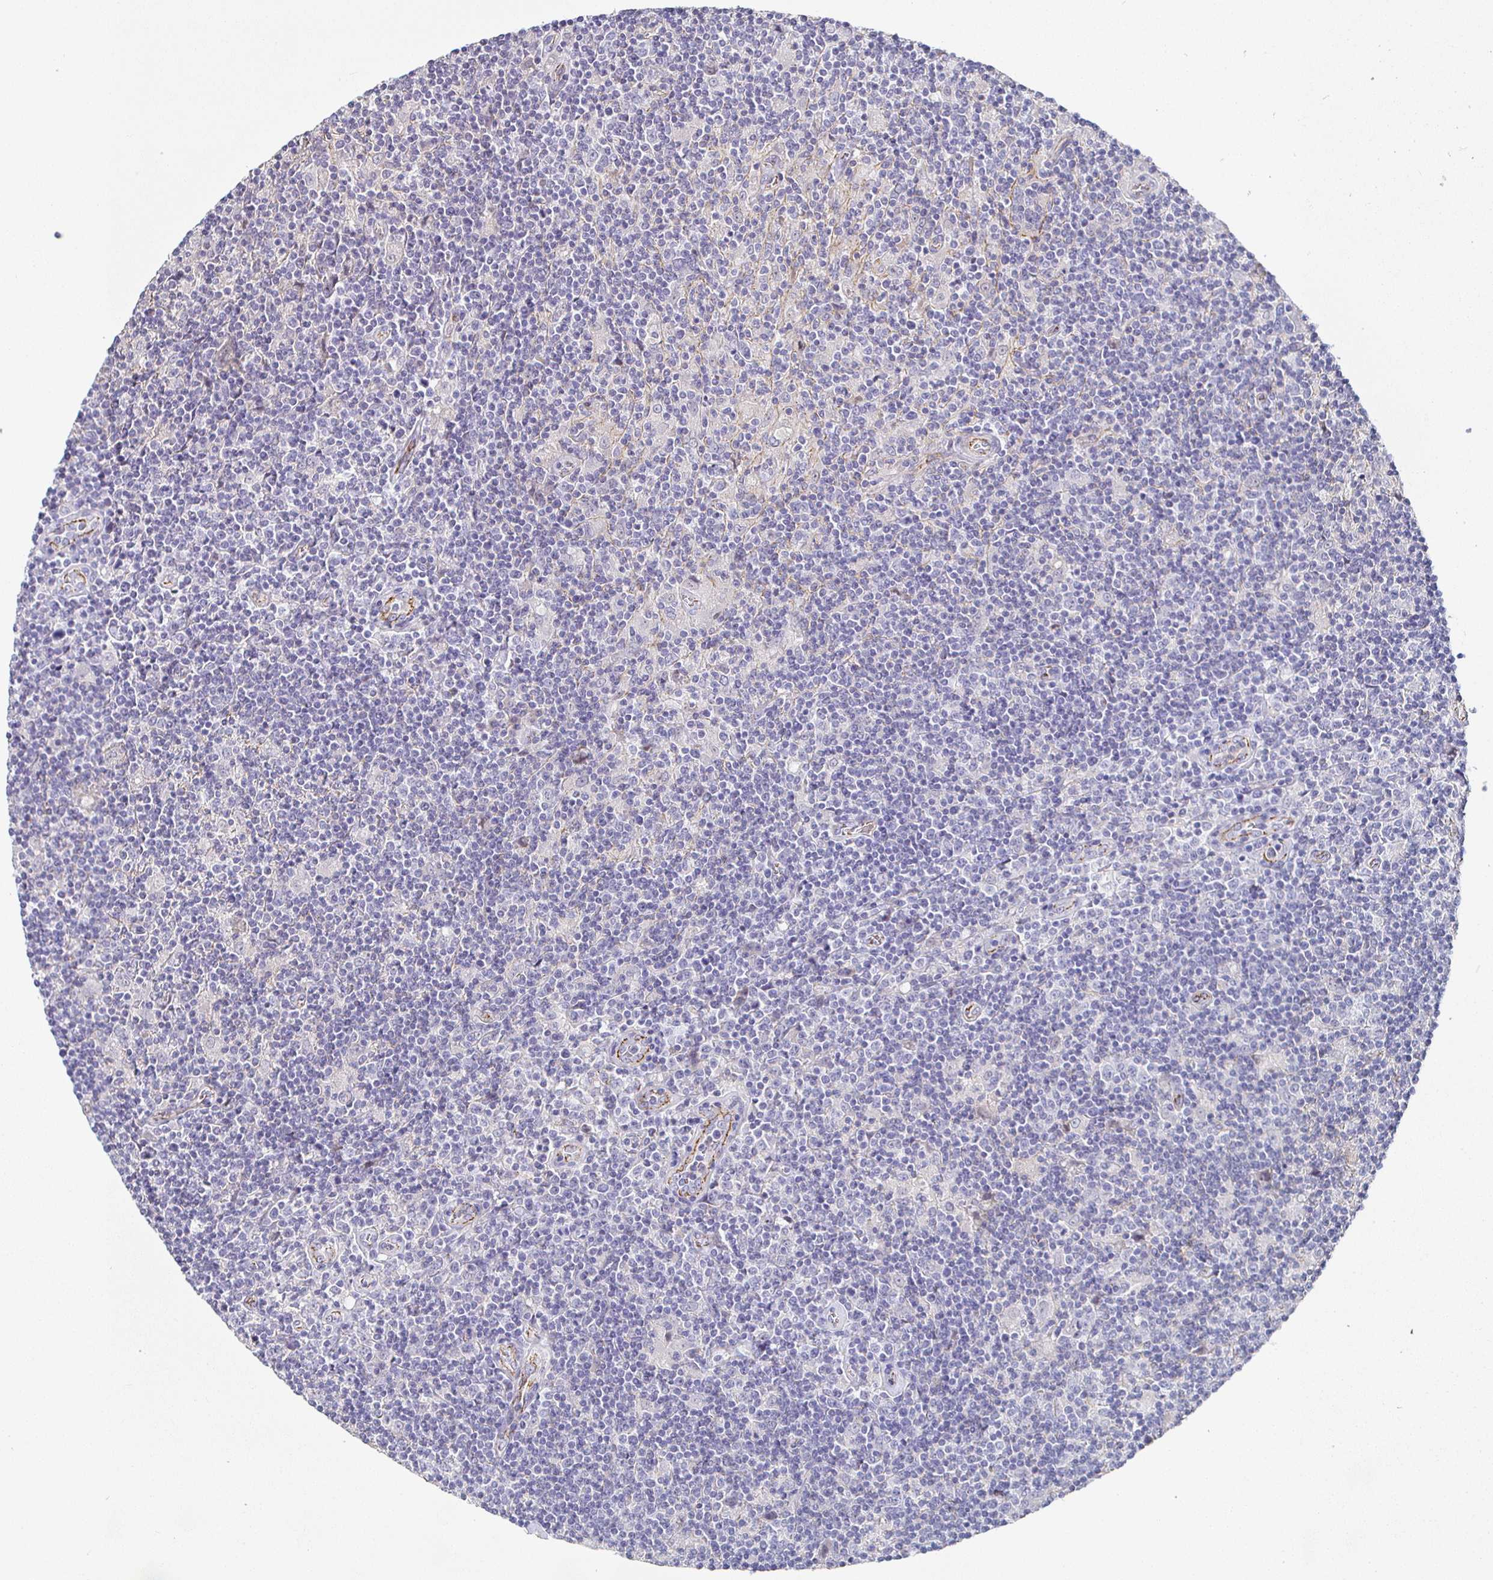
{"staining": {"intensity": "negative", "quantity": "none", "location": "none"}, "tissue": "lymphoma", "cell_type": "Tumor cells", "image_type": "cancer", "snomed": [{"axis": "morphology", "description": "Hodgkin's disease, NOS"}, {"axis": "topography", "description": "Lymph node"}], "caption": "Immunohistochemistry of human lymphoma demonstrates no expression in tumor cells.", "gene": "PIWIL3", "patient": {"sex": "male", "age": 40}}